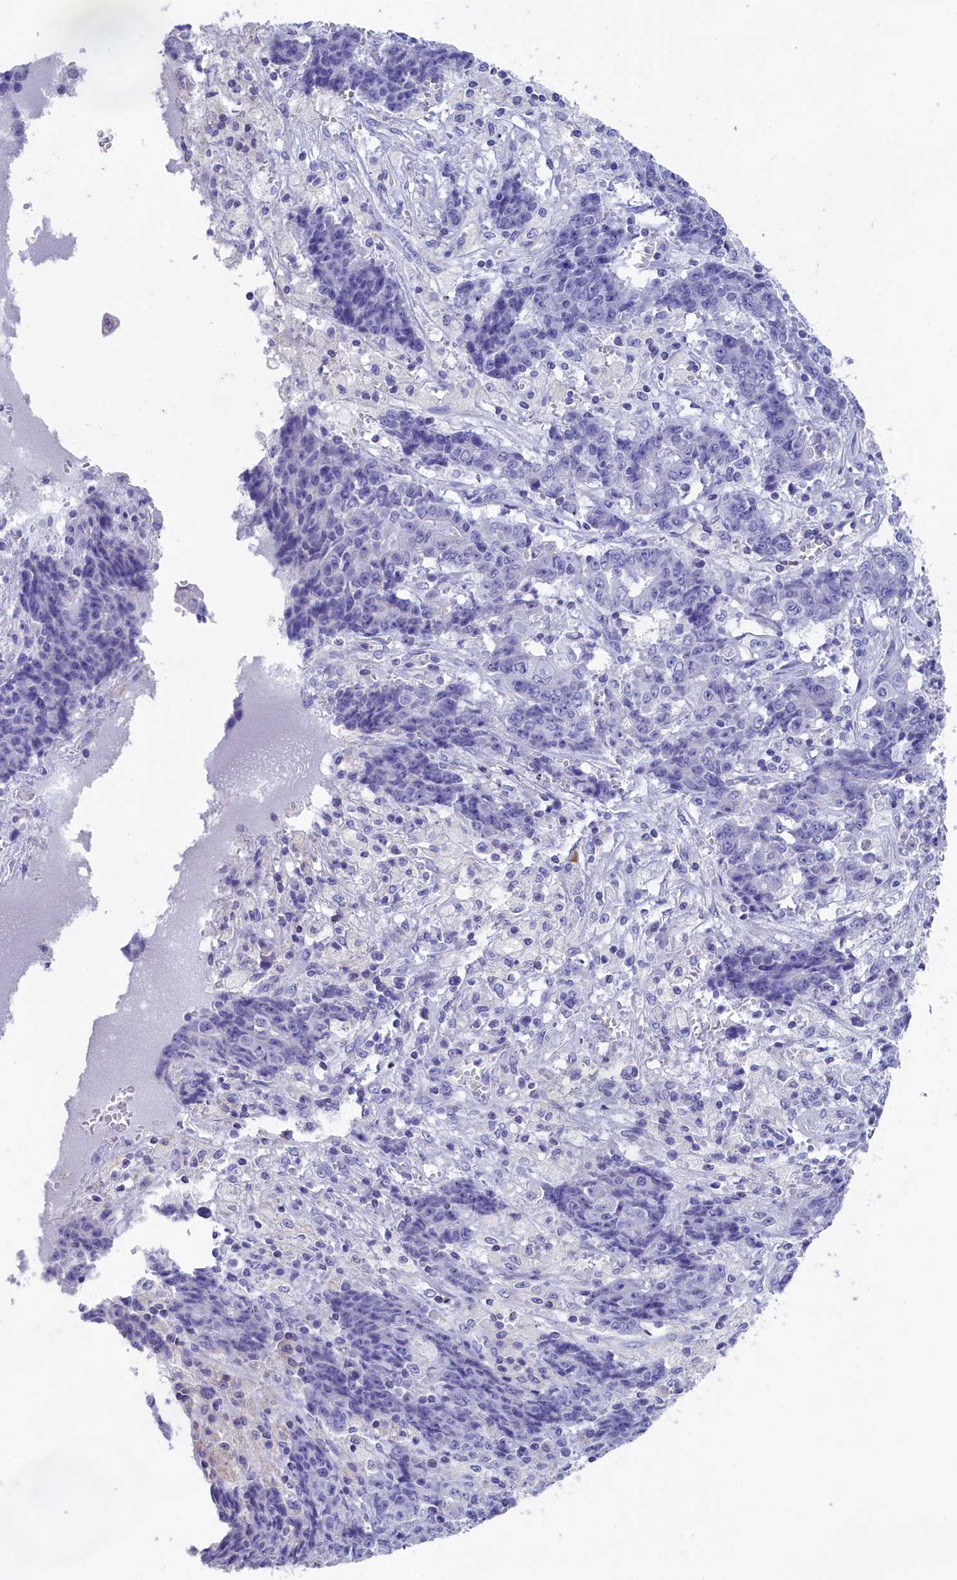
{"staining": {"intensity": "negative", "quantity": "none", "location": "none"}, "tissue": "ovarian cancer", "cell_type": "Tumor cells", "image_type": "cancer", "snomed": [{"axis": "morphology", "description": "Carcinoma, endometroid"}, {"axis": "topography", "description": "Ovary"}], "caption": "Image shows no significant protein expression in tumor cells of ovarian cancer.", "gene": "PRDM12", "patient": {"sex": "female", "age": 42}}